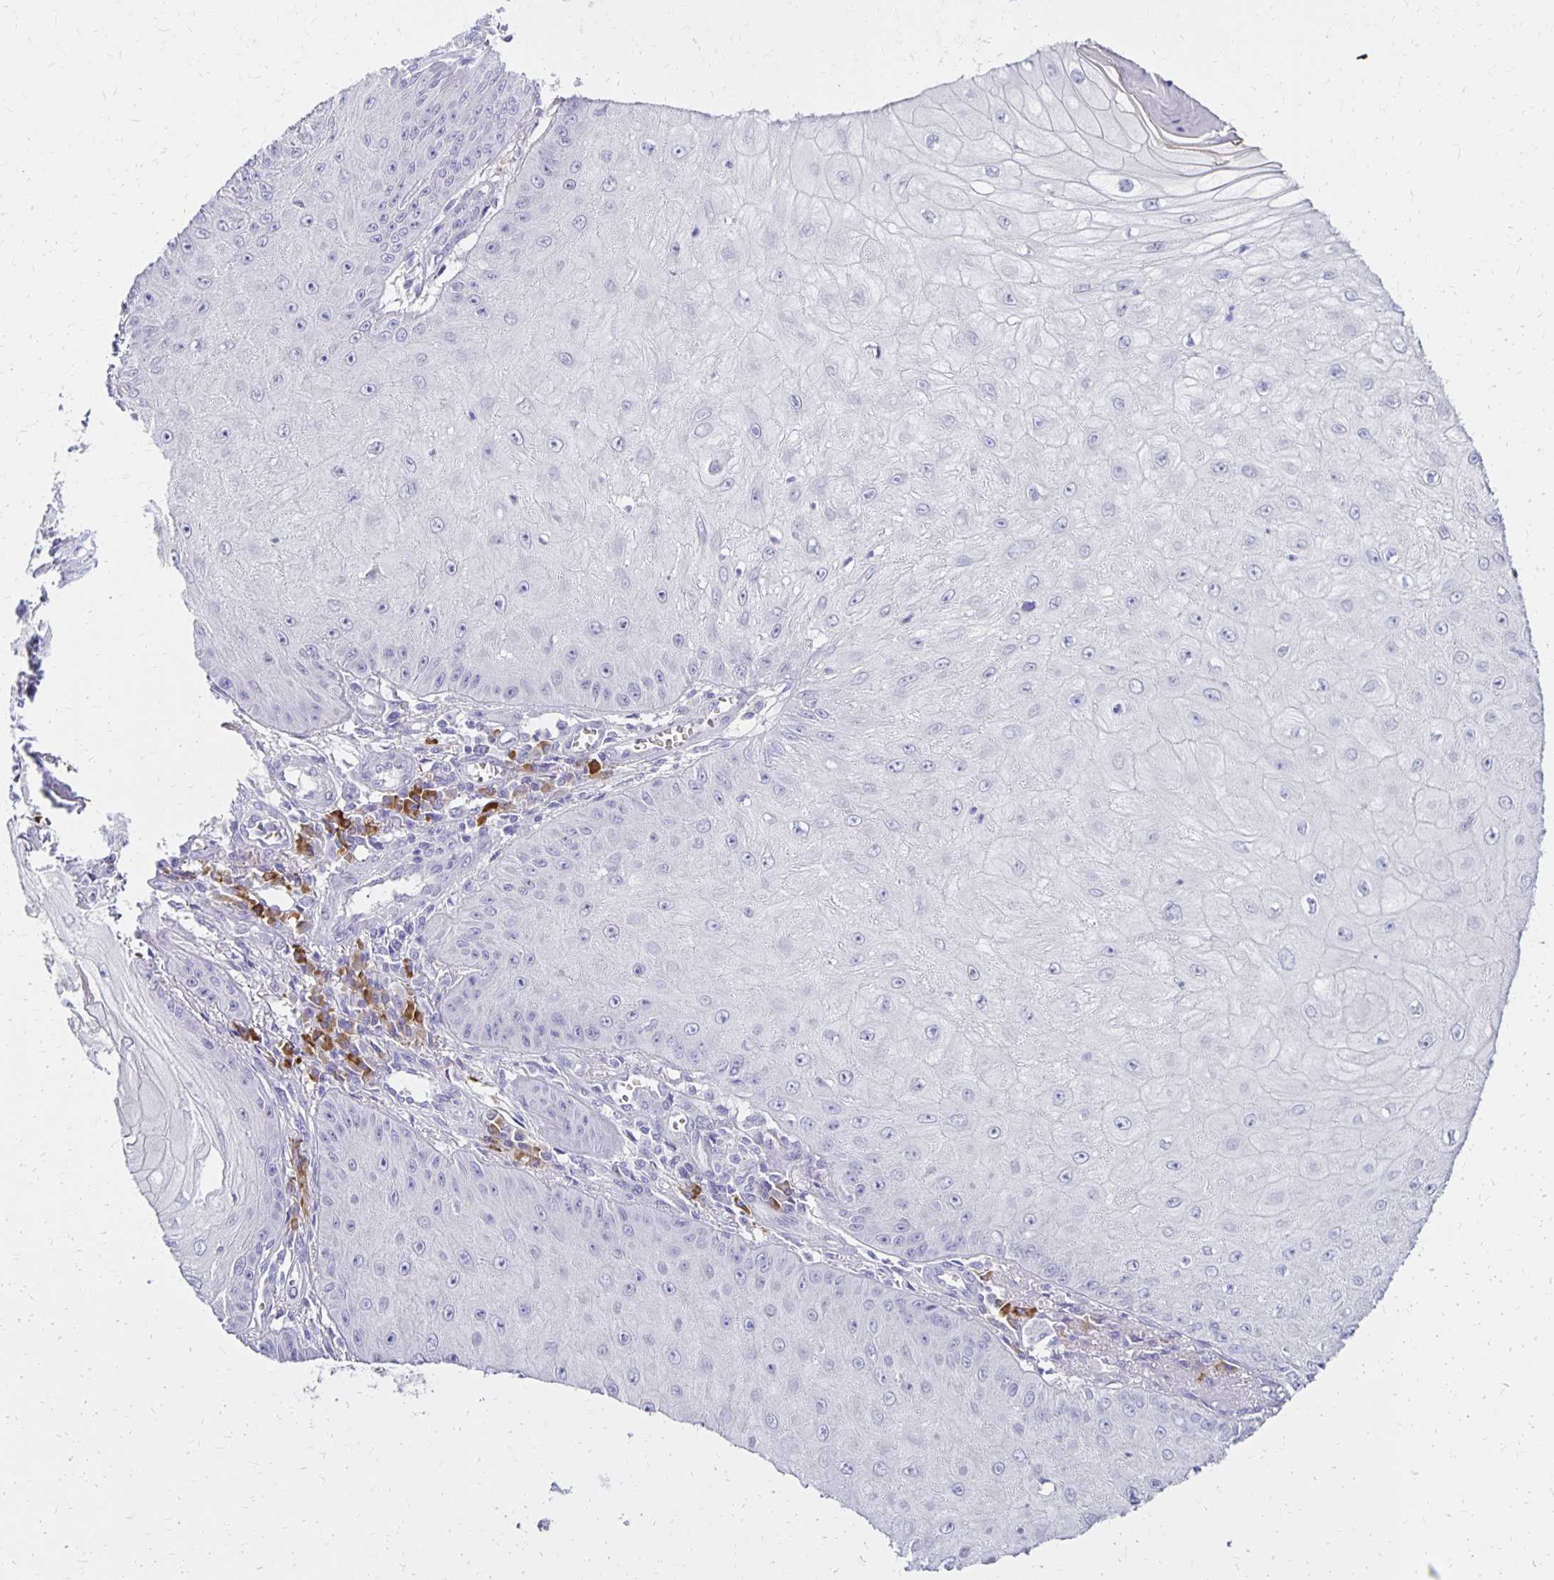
{"staining": {"intensity": "negative", "quantity": "none", "location": "none"}, "tissue": "skin cancer", "cell_type": "Tumor cells", "image_type": "cancer", "snomed": [{"axis": "morphology", "description": "Squamous cell carcinoma, NOS"}, {"axis": "topography", "description": "Skin"}], "caption": "Immunohistochemistry (IHC) of human skin squamous cell carcinoma displays no staining in tumor cells. Nuclei are stained in blue.", "gene": "FNTB", "patient": {"sex": "male", "age": 70}}